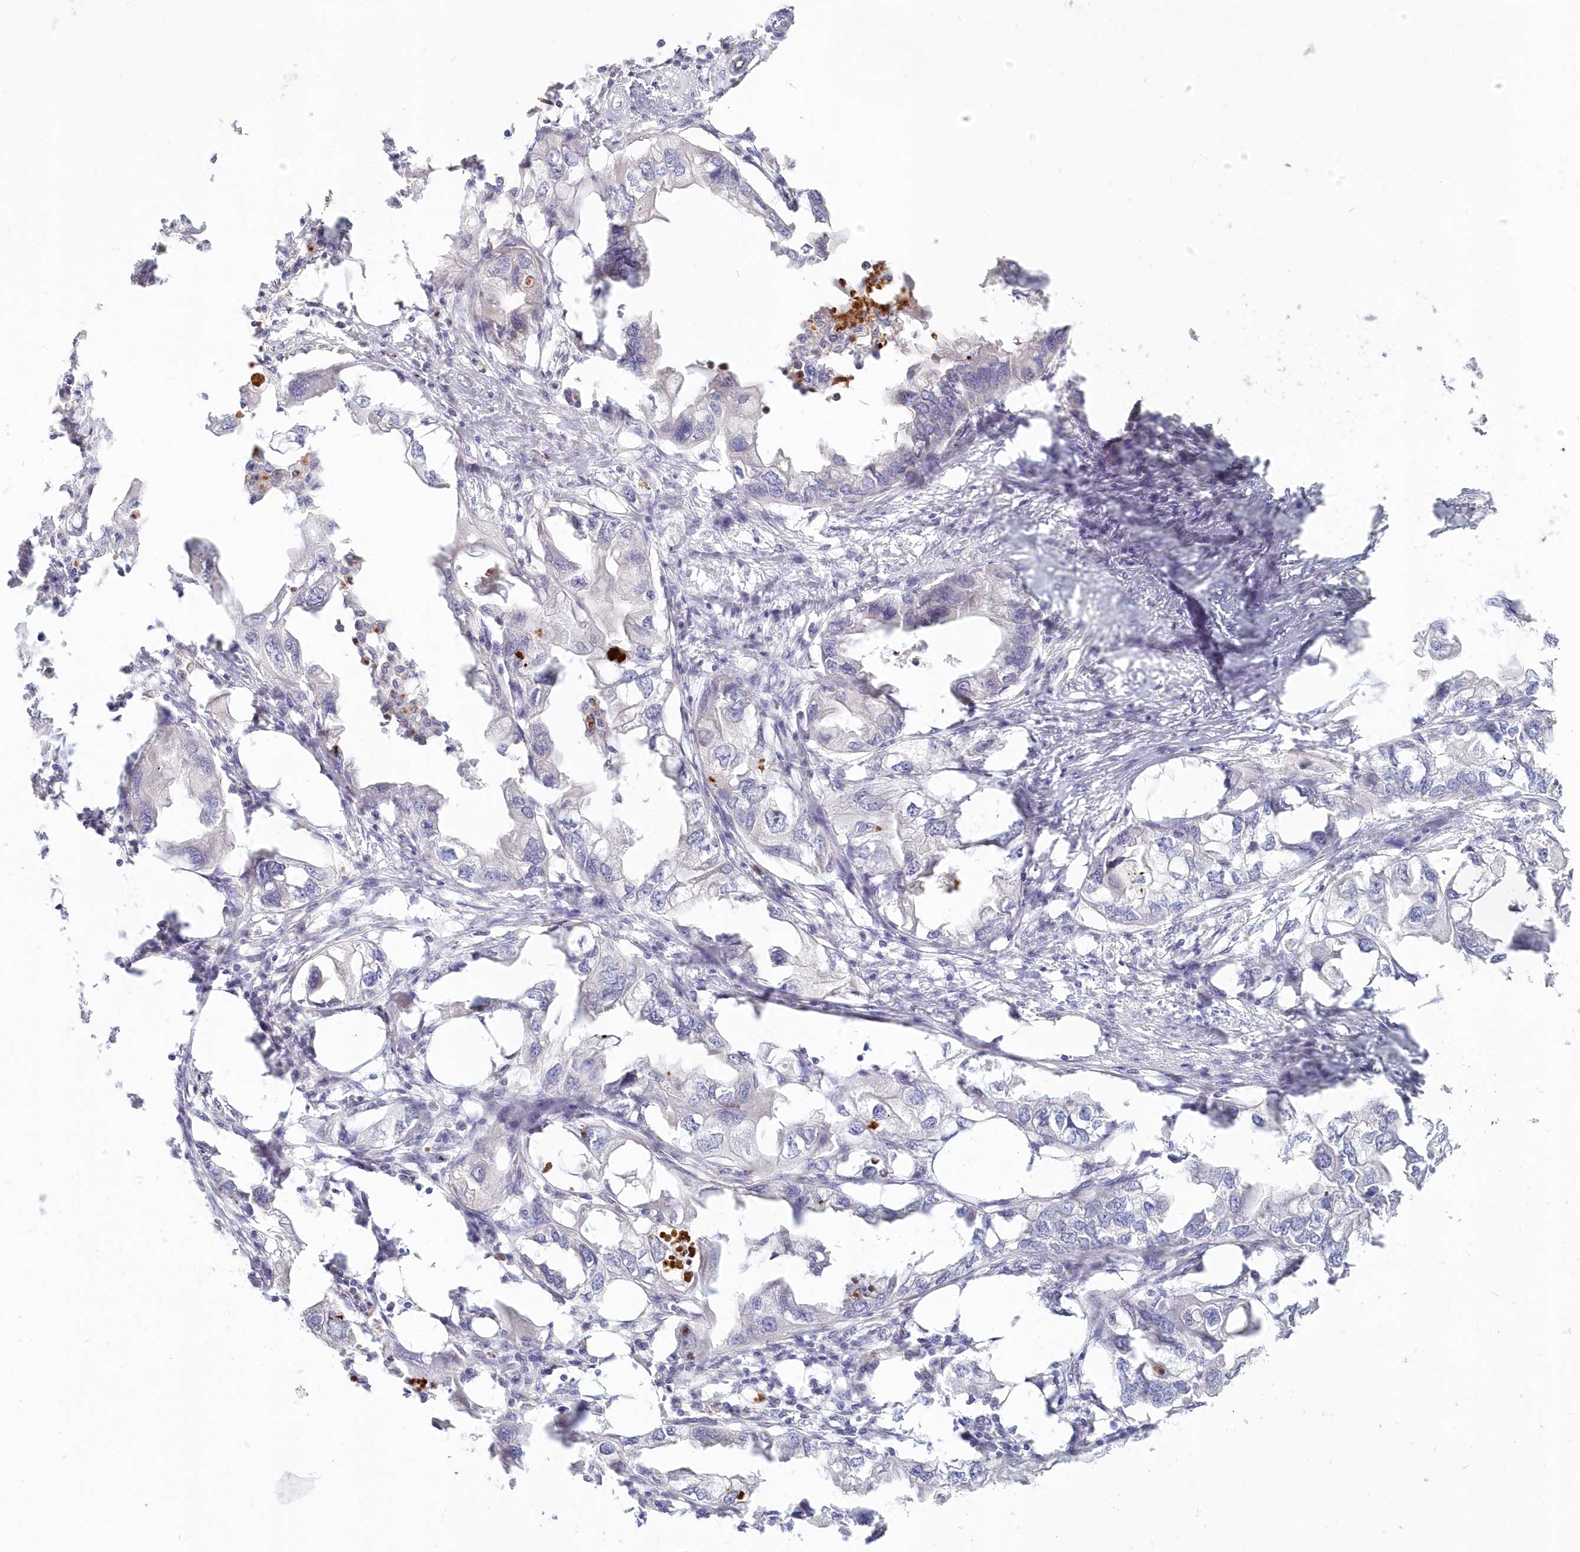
{"staining": {"intensity": "negative", "quantity": "none", "location": "none"}, "tissue": "endometrial cancer", "cell_type": "Tumor cells", "image_type": "cancer", "snomed": [{"axis": "morphology", "description": "Adenocarcinoma, NOS"}, {"axis": "morphology", "description": "Adenocarcinoma, metastatic, NOS"}, {"axis": "topography", "description": "Adipose tissue"}, {"axis": "topography", "description": "Endometrium"}], "caption": "IHC of endometrial cancer shows no expression in tumor cells. The staining was performed using DAB to visualize the protein expression in brown, while the nuclei were stained in blue with hematoxylin (Magnification: 20x).", "gene": "KATNA1", "patient": {"sex": "female", "age": 67}}